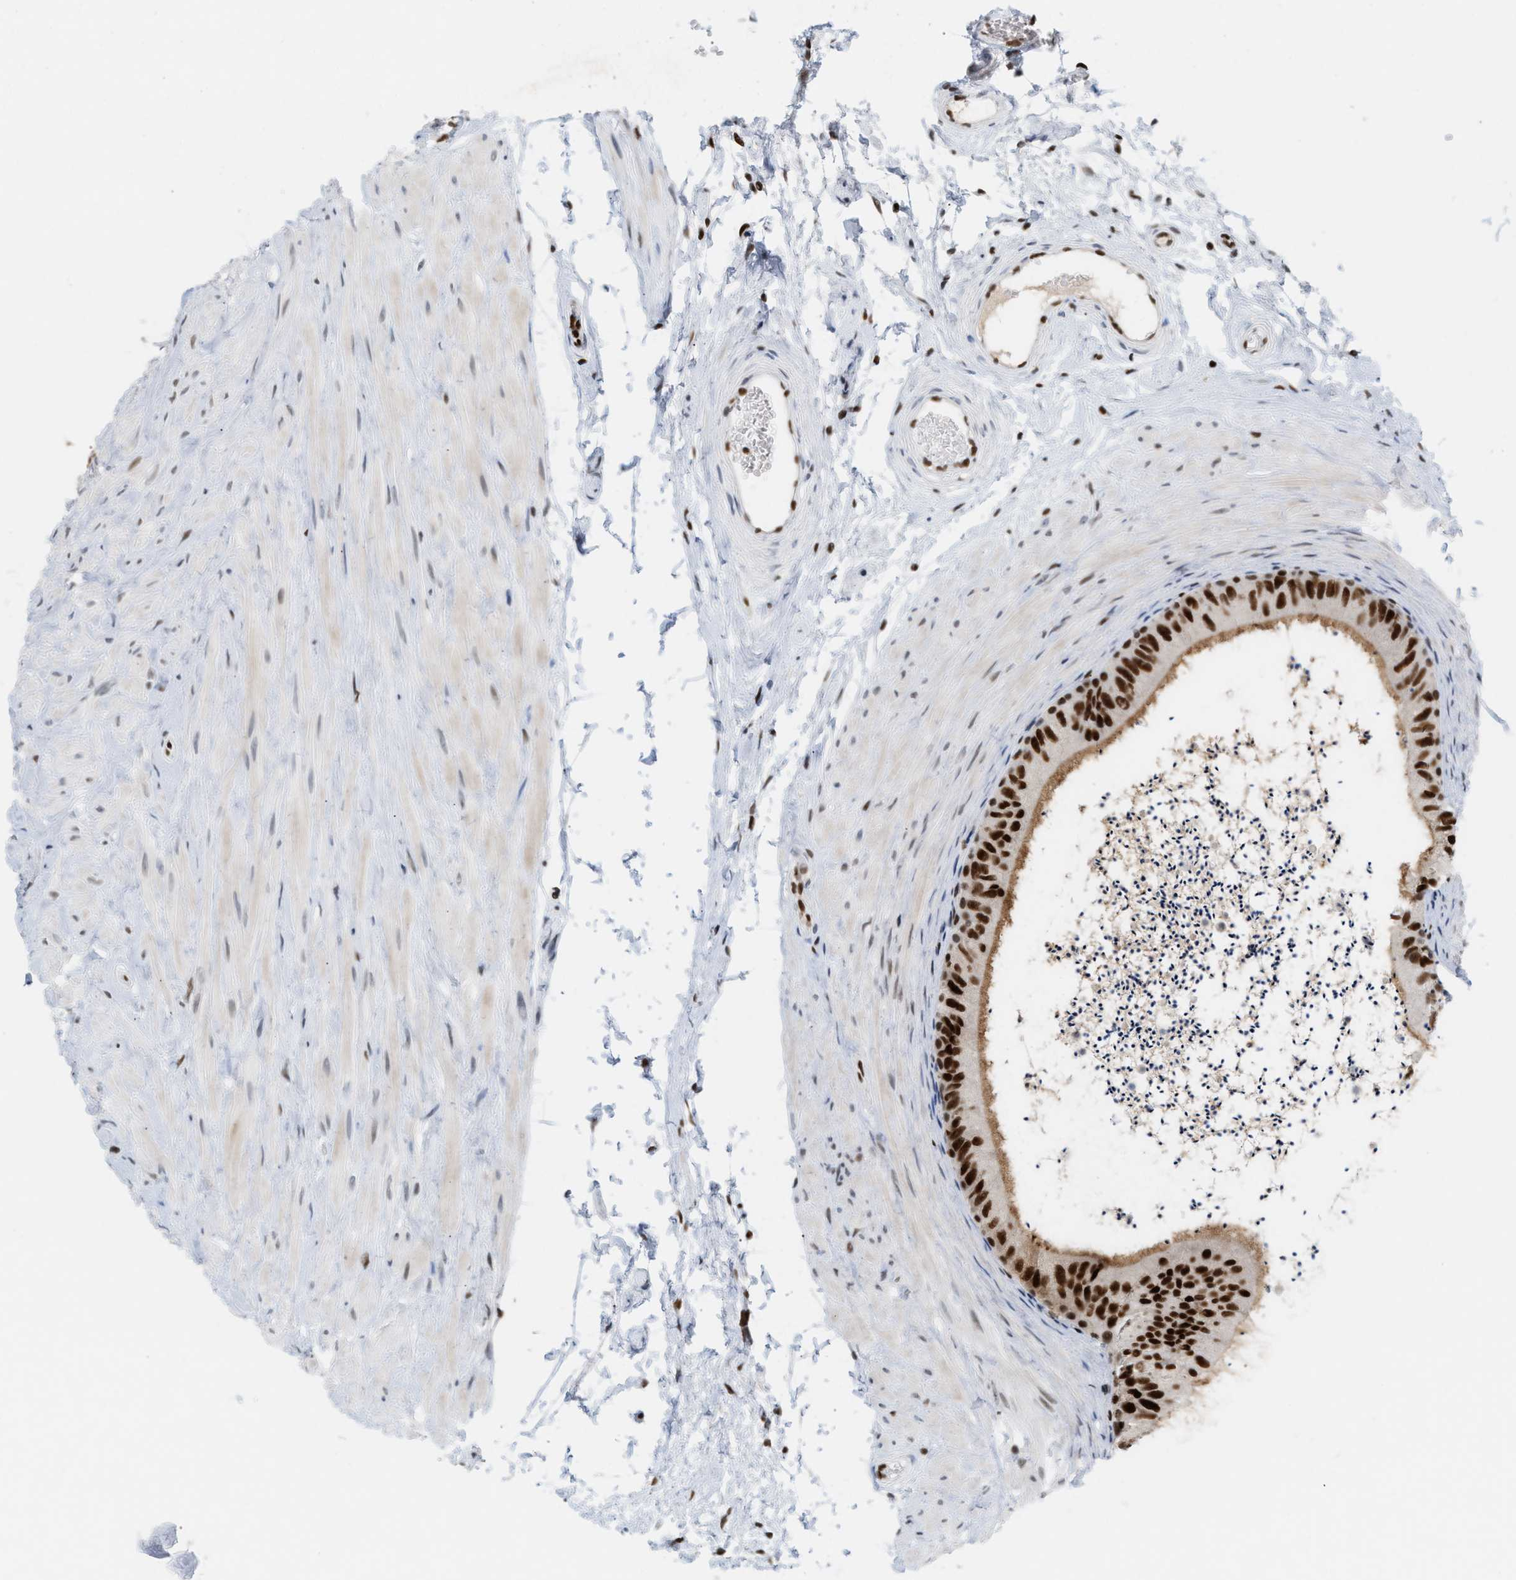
{"staining": {"intensity": "strong", "quantity": ">75%", "location": "nuclear"}, "tissue": "epididymis", "cell_type": "Glandular cells", "image_type": "normal", "snomed": [{"axis": "morphology", "description": "Normal tissue, NOS"}, {"axis": "topography", "description": "Epididymis"}], "caption": "A photomicrograph of human epididymis stained for a protein displays strong nuclear brown staining in glandular cells.", "gene": "C17orf49", "patient": {"sex": "male", "age": 56}}